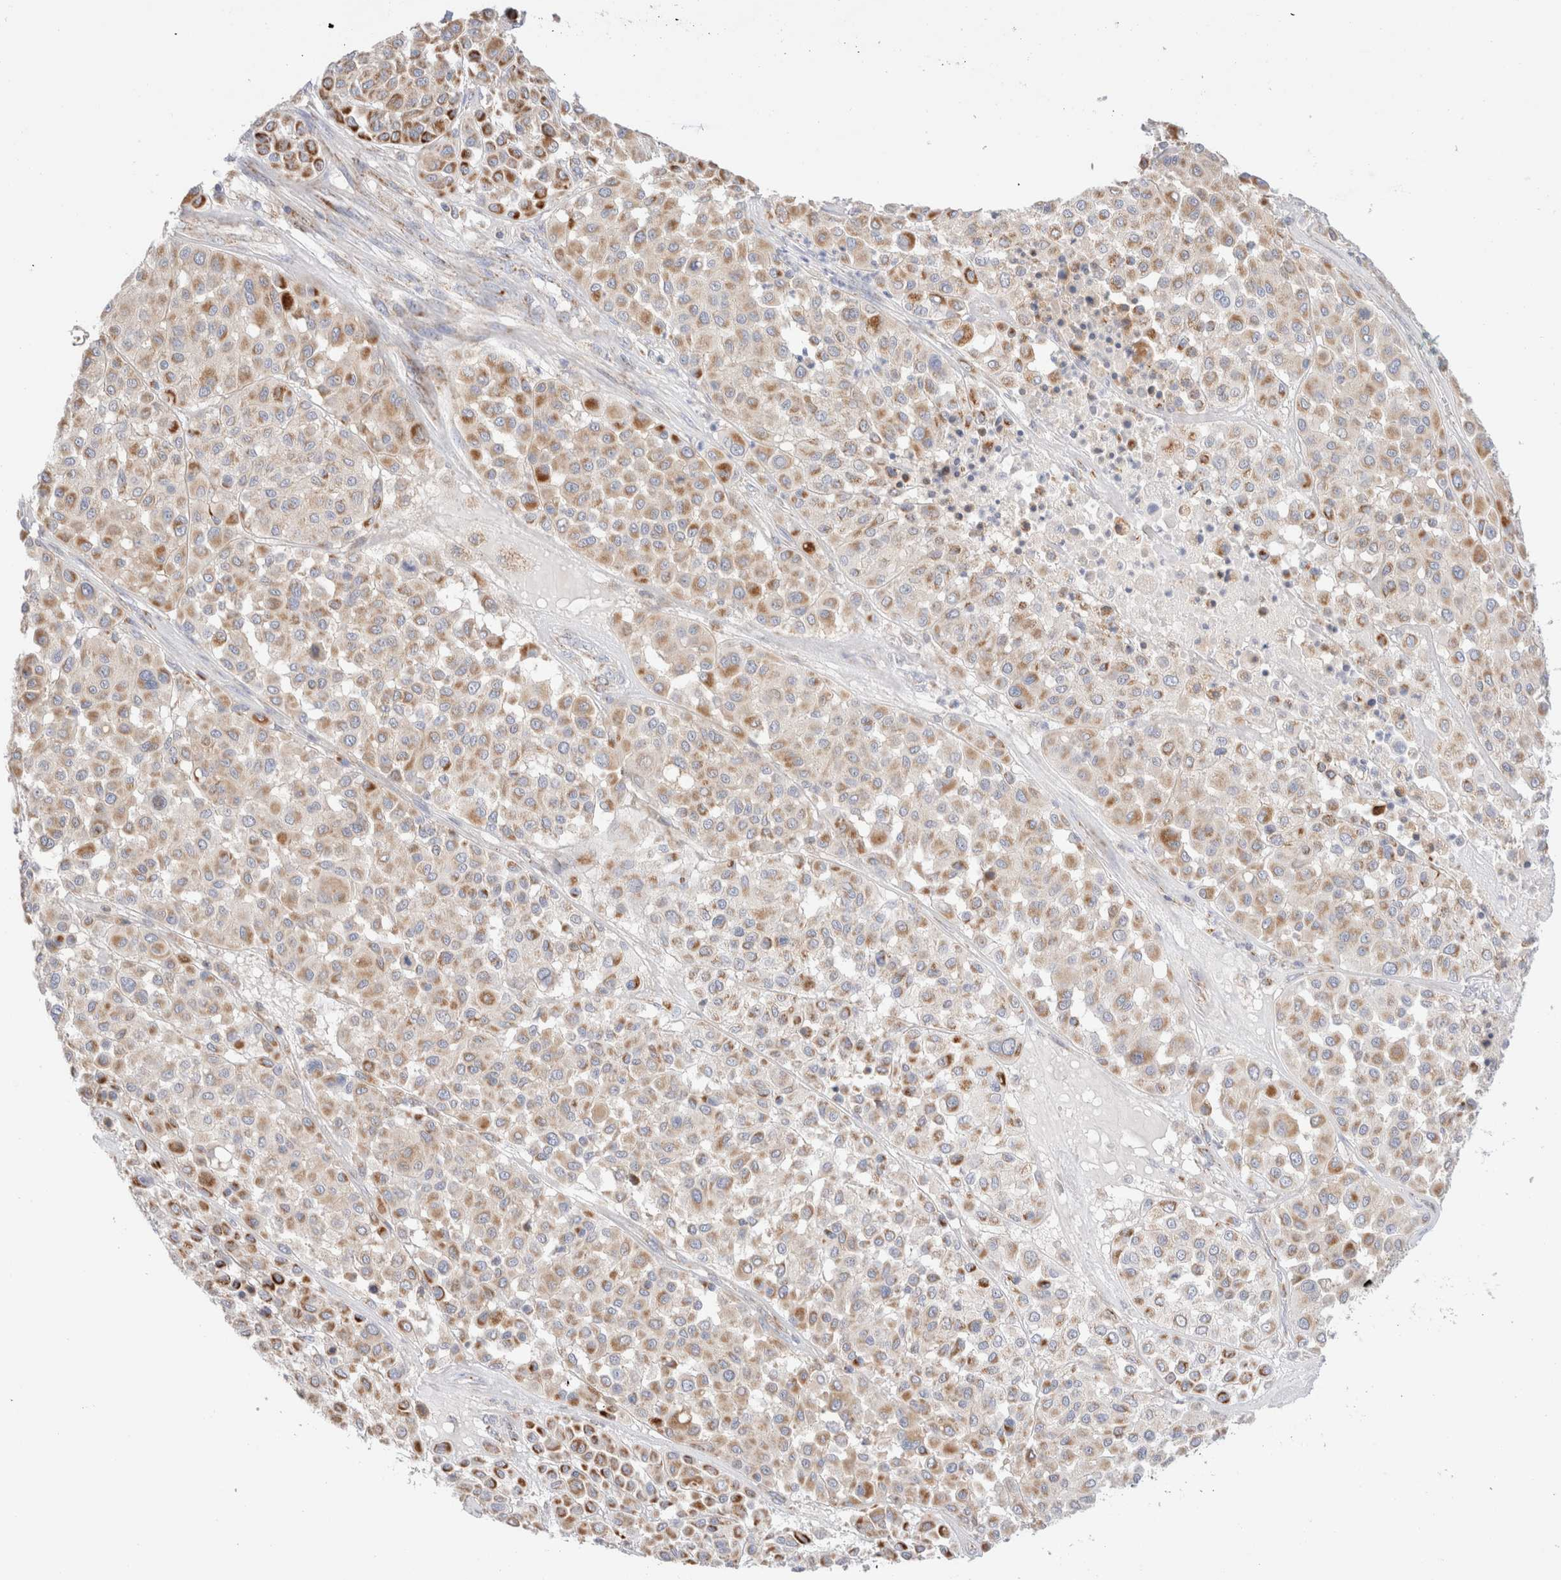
{"staining": {"intensity": "moderate", "quantity": ">75%", "location": "cytoplasmic/membranous"}, "tissue": "melanoma", "cell_type": "Tumor cells", "image_type": "cancer", "snomed": [{"axis": "morphology", "description": "Malignant melanoma, Metastatic site"}, {"axis": "topography", "description": "Soft tissue"}], "caption": "Immunohistochemical staining of melanoma demonstrates medium levels of moderate cytoplasmic/membranous protein staining in about >75% of tumor cells. The staining was performed using DAB to visualize the protein expression in brown, while the nuclei were stained in blue with hematoxylin (Magnification: 20x).", "gene": "ATP6V1C1", "patient": {"sex": "male", "age": 41}}